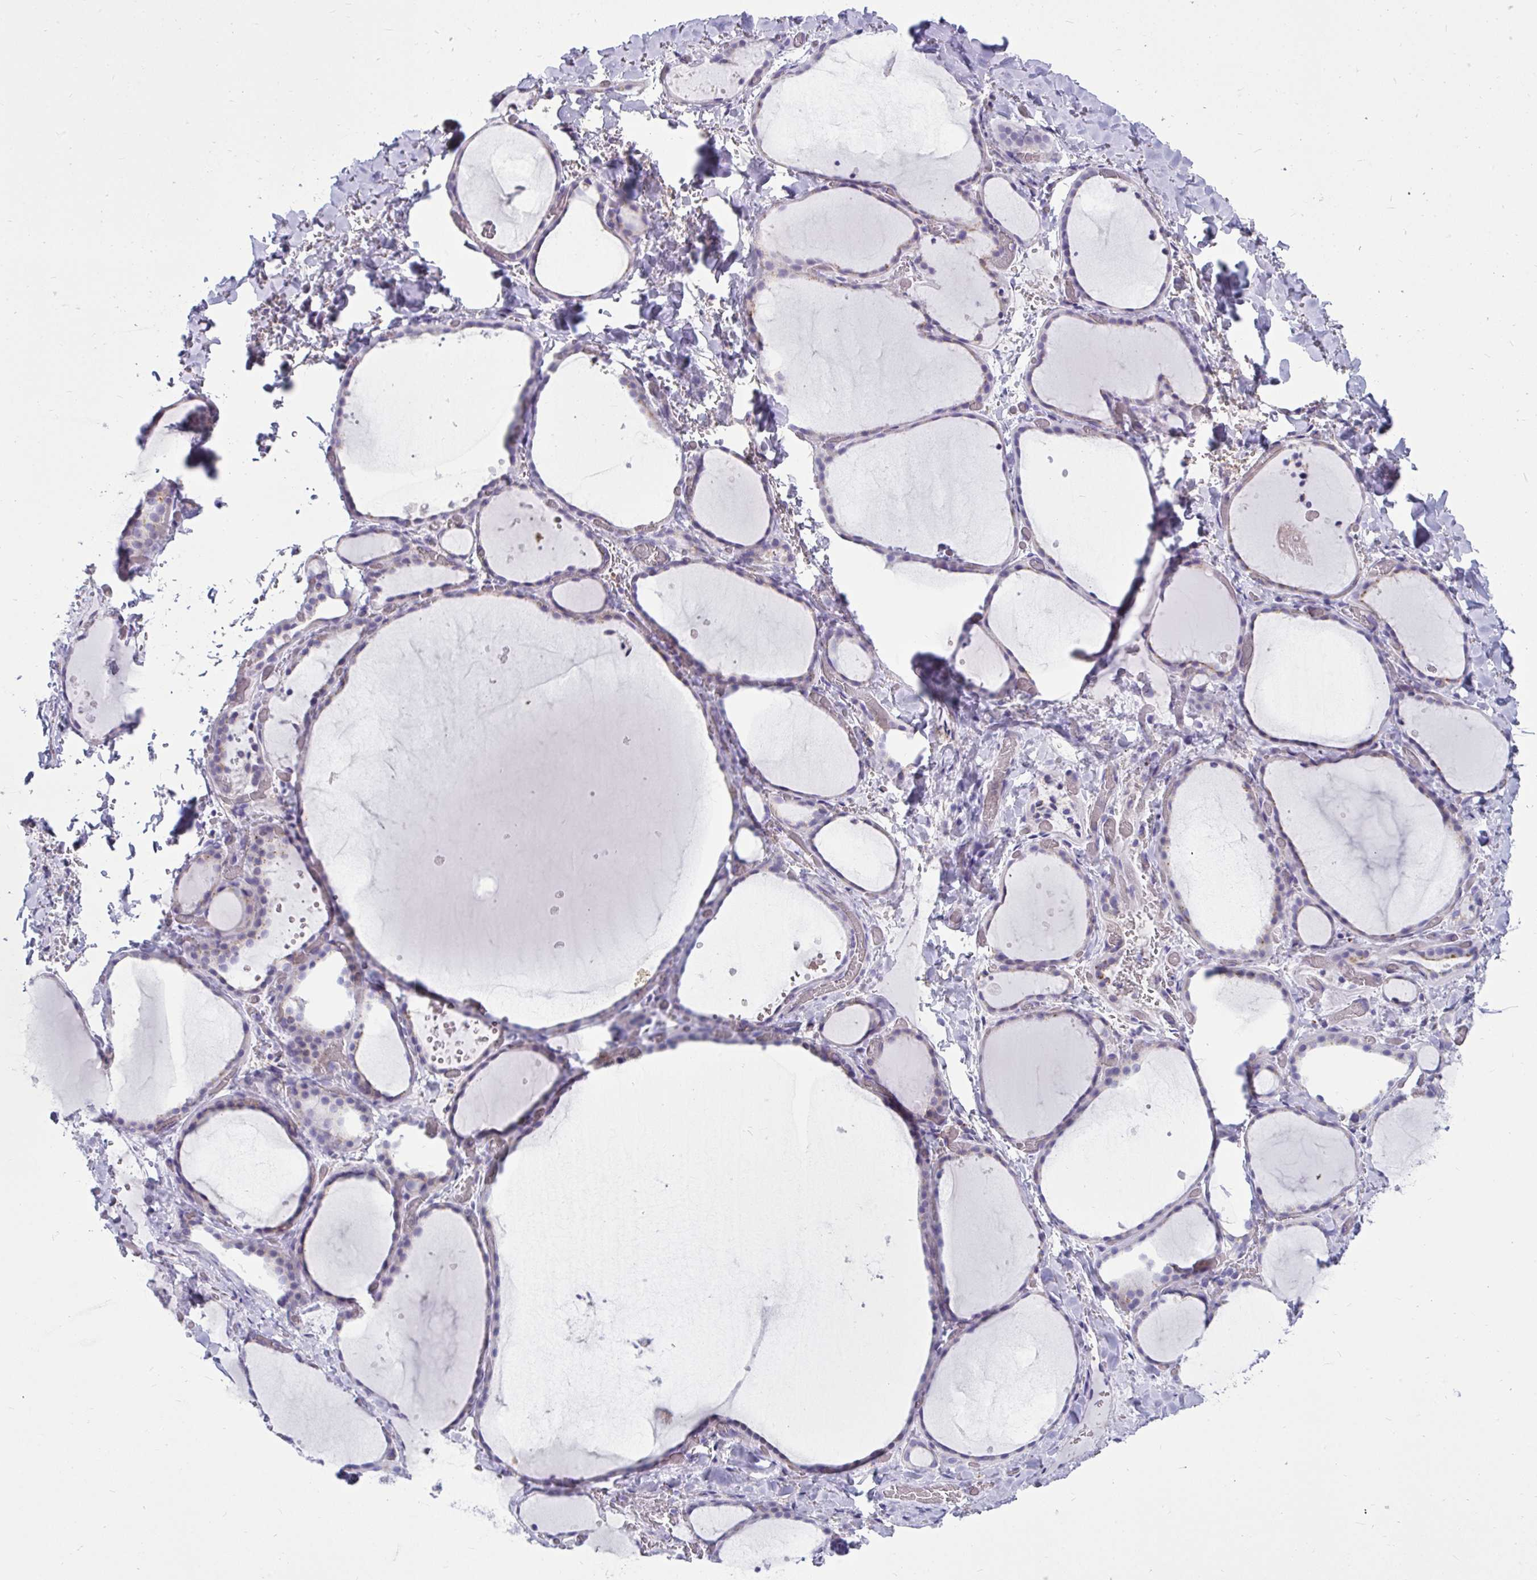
{"staining": {"intensity": "negative", "quantity": "none", "location": "none"}, "tissue": "thyroid gland", "cell_type": "Glandular cells", "image_type": "normal", "snomed": [{"axis": "morphology", "description": "Normal tissue, NOS"}, {"axis": "topography", "description": "Thyroid gland"}], "caption": "Photomicrograph shows no protein expression in glandular cells of benign thyroid gland.", "gene": "CTSZ", "patient": {"sex": "female", "age": 36}}